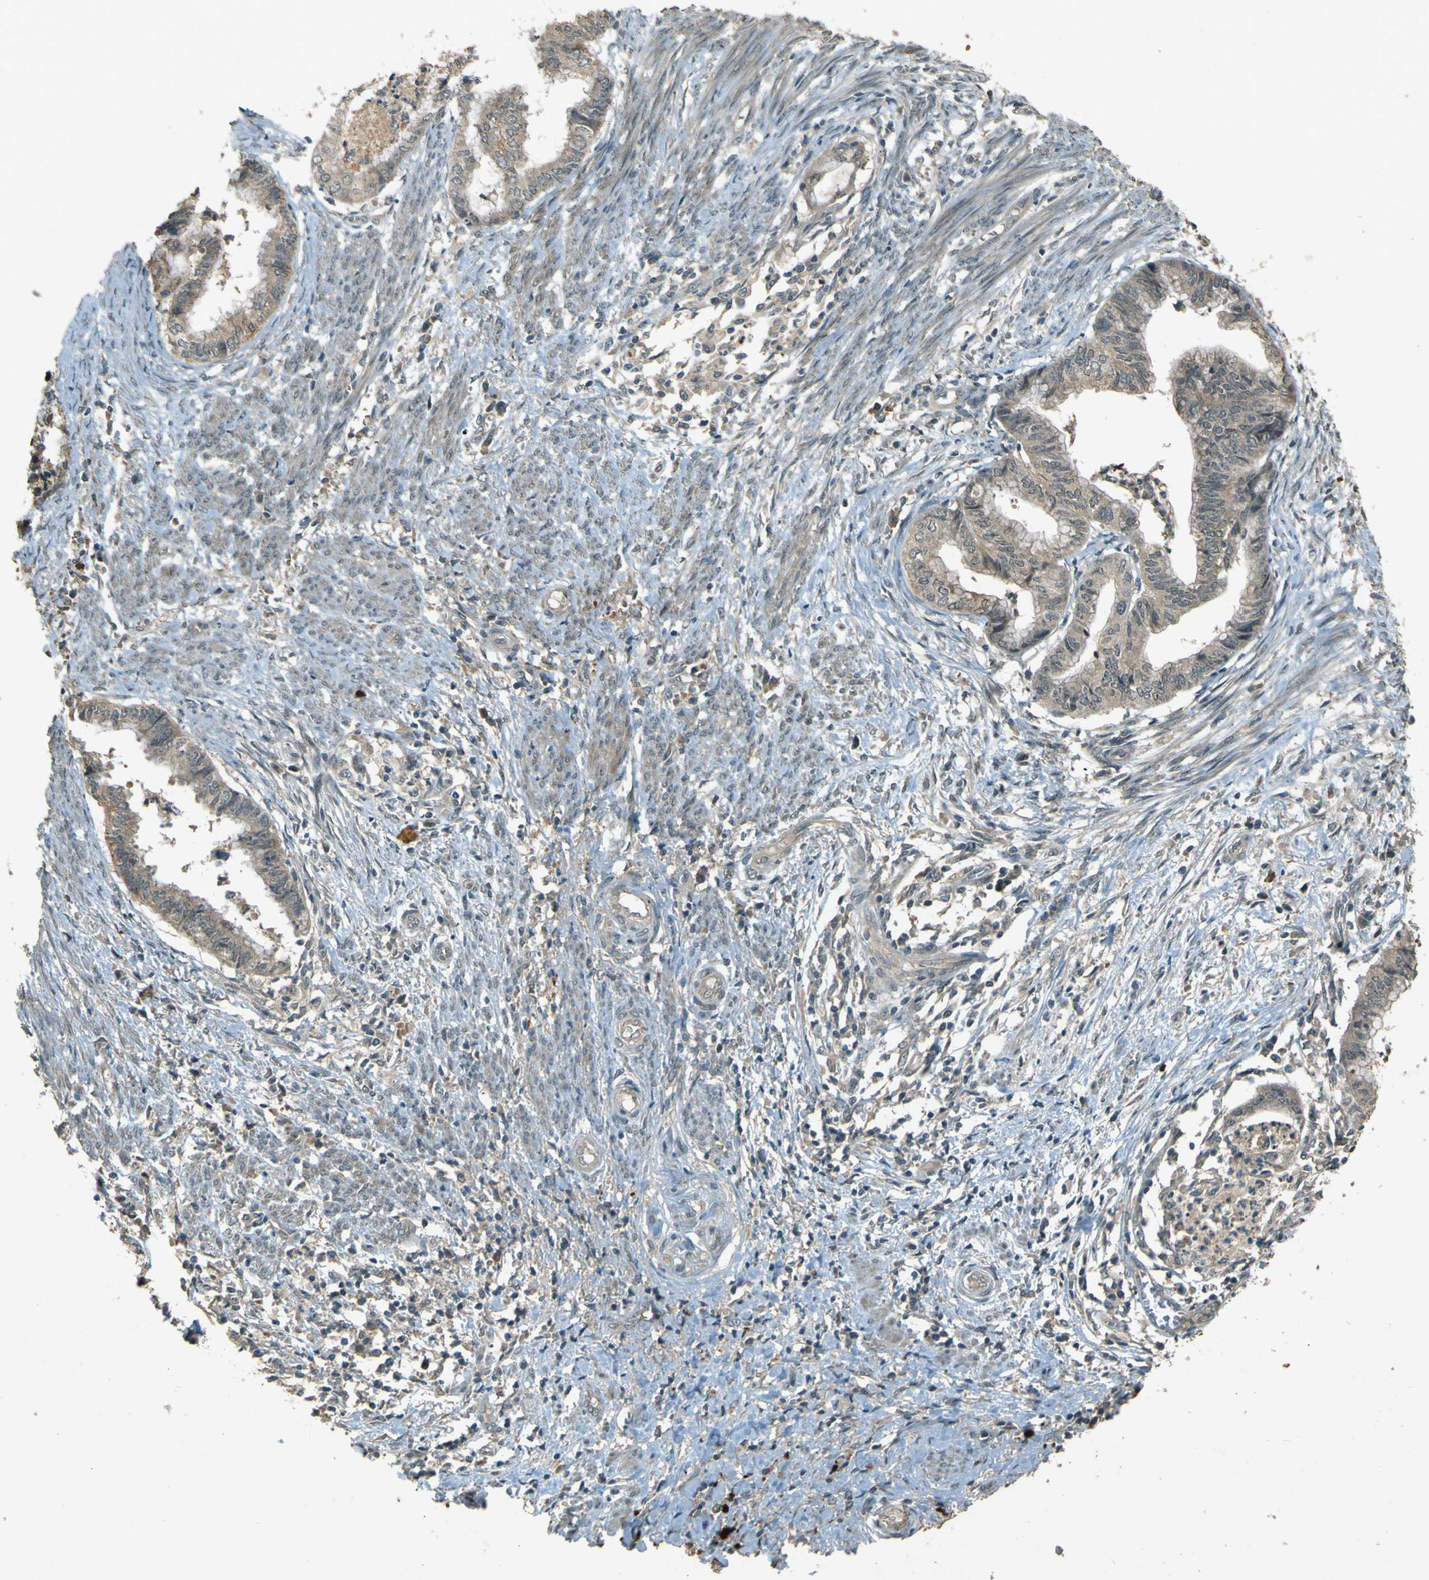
{"staining": {"intensity": "weak", "quantity": ">75%", "location": "cytoplasmic/membranous"}, "tissue": "endometrial cancer", "cell_type": "Tumor cells", "image_type": "cancer", "snomed": [{"axis": "morphology", "description": "Necrosis, NOS"}, {"axis": "morphology", "description": "Adenocarcinoma, NOS"}, {"axis": "topography", "description": "Endometrium"}], "caption": "Protein staining of endometrial cancer (adenocarcinoma) tissue reveals weak cytoplasmic/membranous expression in about >75% of tumor cells. (Stains: DAB (3,3'-diaminobenzidine) in brown, nuclei in blue, Microscopy: brightfield microscopy at high magnification).", "gene": "MPDZ", "patient": {"sex": "female", "age": 79}}